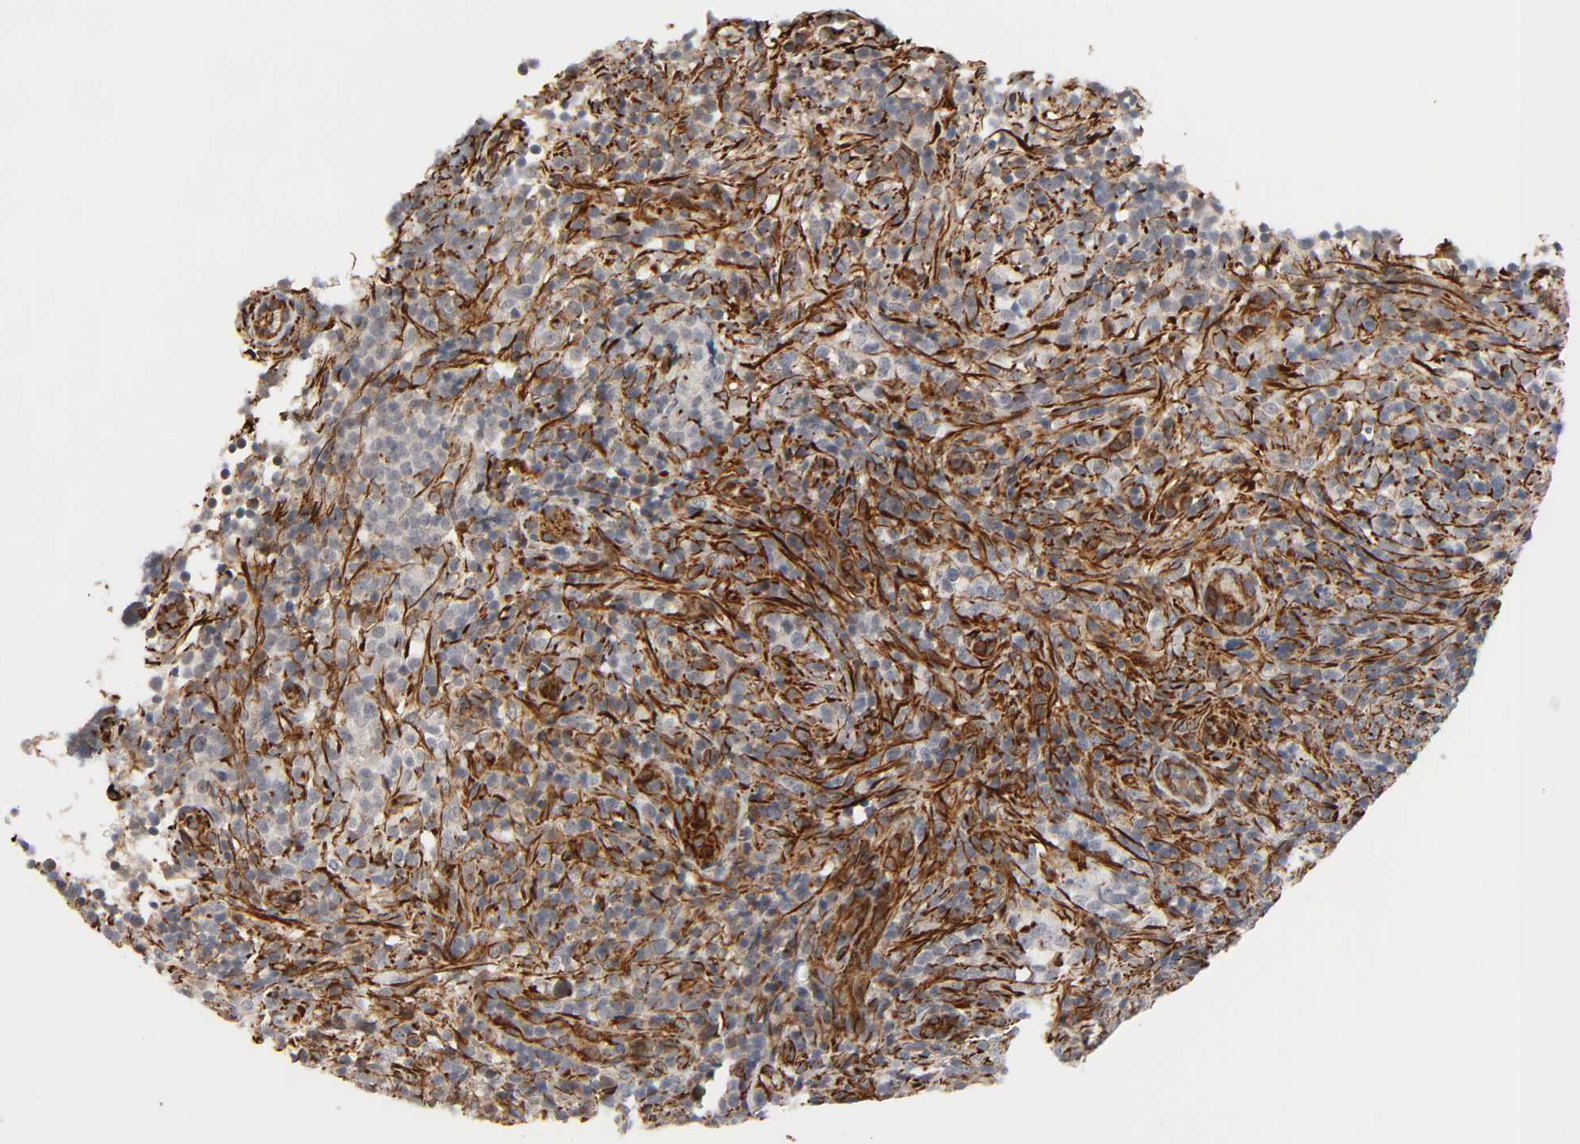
{"staining": {"intensity": "weak", "quantity": ">75%", "location": "cytoplasmic/membranous"}, "tissue": "lymphoma", "cell_type": "Tumor cells", "image_type": "cancer", "snomed": [{"axis": "morphology", "description": "Malignant lymphoma, non-Hodgkin's type, High grade"}, {"axis": "topography", "description": "Lymph node"}], "caption": "Weak cytoplasmic/membranous staining is seen in about >75% of tumor cells in high-grade malignant lymphoma, non-Hodgkin's type.", "gene": "REEP6", "patient": {"sex": "female", "age": 76}}